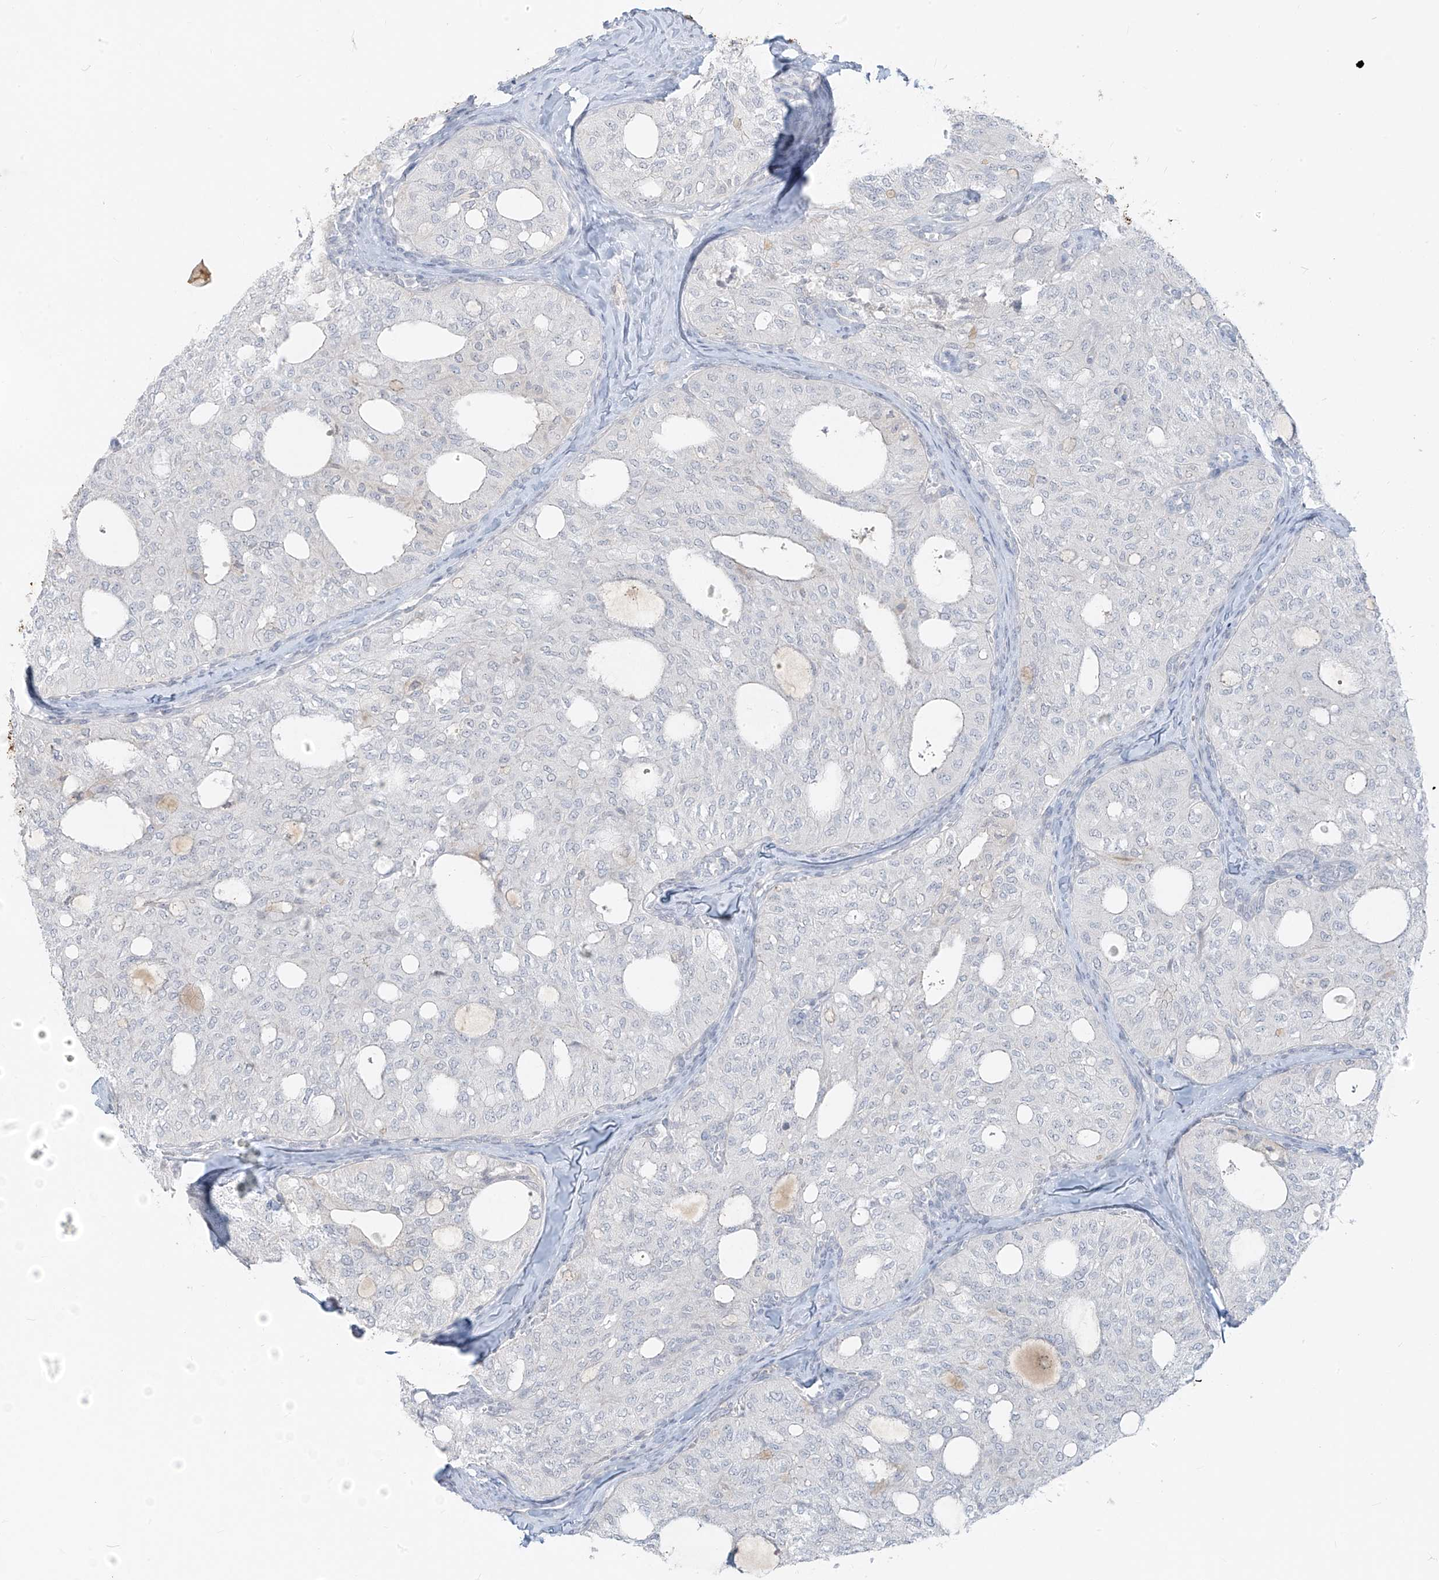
{"staining": {"intensity": "negative", "quantity": "none", "location": "none"}, "tissue": "thyroid cancer", "cell_type": "Tumor cells", "image_type": "cancer", "snomed": [{"axis": "morphology", "description": "Follicular adenoma carcinoma, NOS"}, {"axis": "topography", "description": "Thyroid gland"}], "caption": "Tumor cells are negative for brown protein staining in follicular adenoma carcinoma (thyroid). The staining was performed using DAB (3,3'-diaminobenzidine) to visualize the protein expression in brown, while the nuclei were stained in blue with hematoxylin (Magnification: 20x).", "gene": "OSBPL7", "patient": {"sex": "male", "age": 75}}